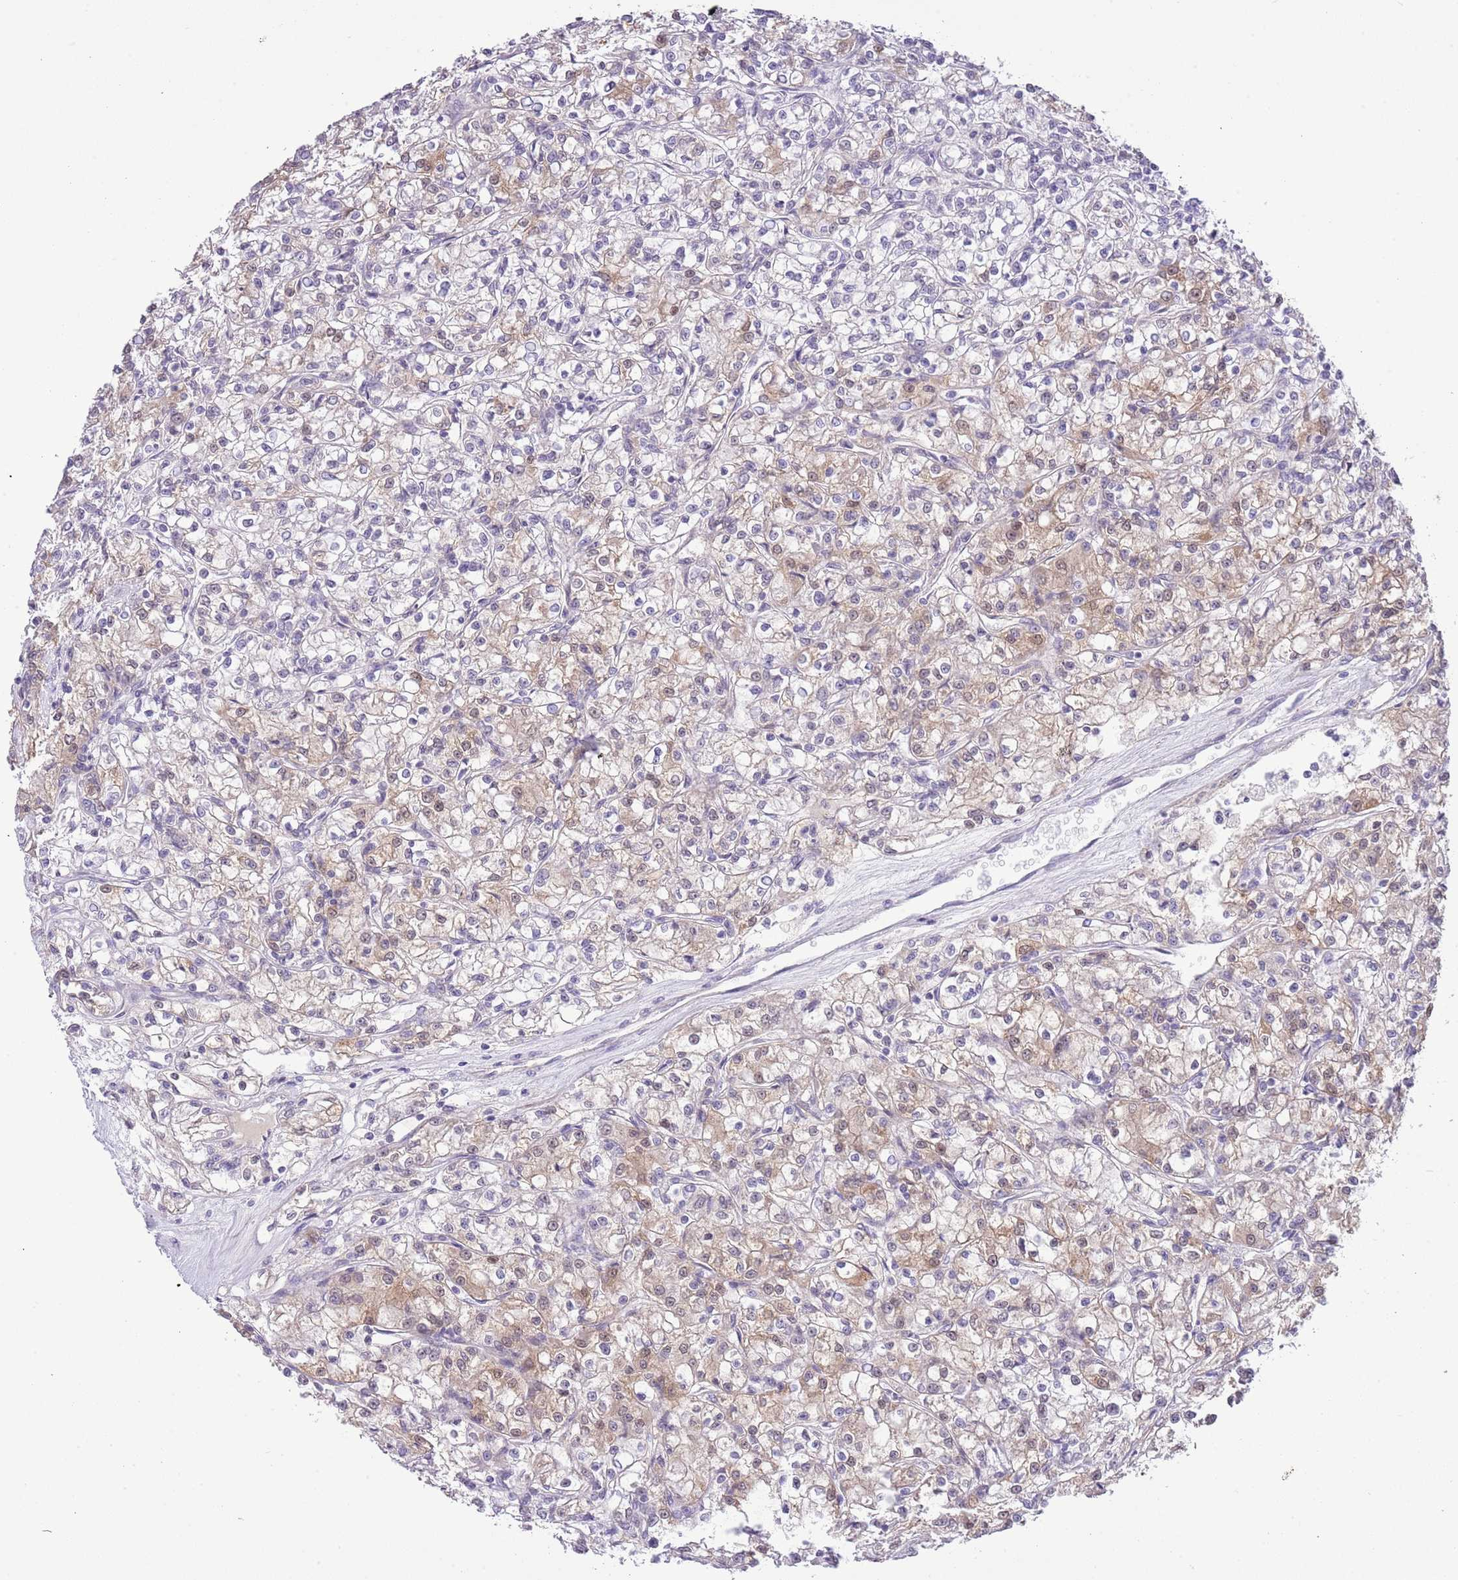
{"staining": {"intensity": "negative", "quantity": "none", "location": "none"}, "tissue": "renal cancer", "cell_type": "Tumor cells", "image_type": "cancer", "snomed": [{"axis": "morphology", "description": "Adenocarcinoma, NOS"}, {"axis": "topography", "description": "Kidney"}], "caption": "Renal cancer (adenocarcinoma) was stained to show a protein in brown. There is no significant expression in tumor cells. Brightfield microscopy of IHC stained with DAB (3,3'-diaminobenzidine) (brown) and hematoxylin (blue), captured at high magnification.", "gene": "MIDN", "patient": {"sex": "female", "age": 59}}